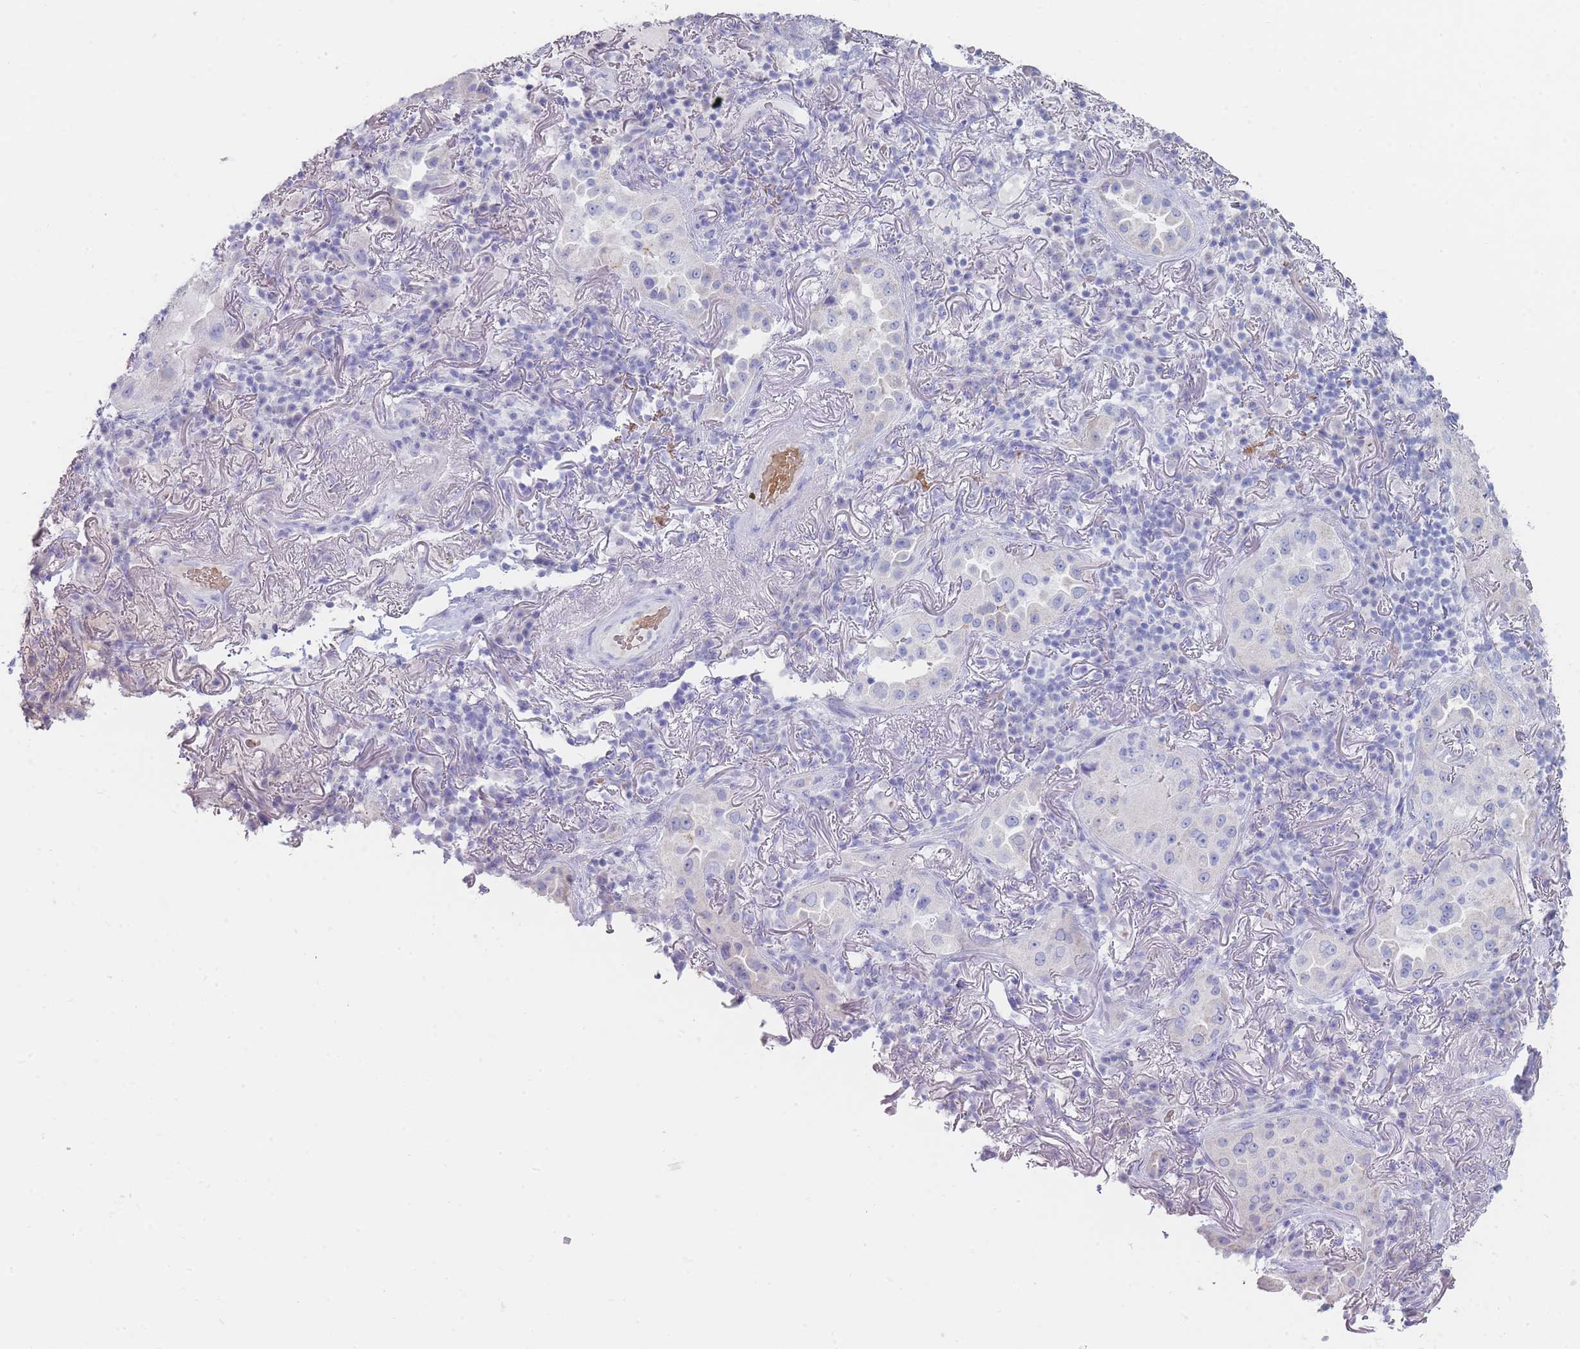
{"staining": {"intensity": "negative", "quantity": "none", "location": "none"}, "tissue": "lung cancer", "cell_type": "Tumor cells", "image_type": "cancer", "snomed": [{"axis": "morphology", "description": "Adenocarcinoma, NOS"}, {"axis": "topography", "description": "Lung"}], "caption": "Immunohistochemical staining of human lung adenocarcinoma exhibits no significant positivity in tumor cells.", "gene": "HBG2", "patient": {"sex": "female", "age": 69}}